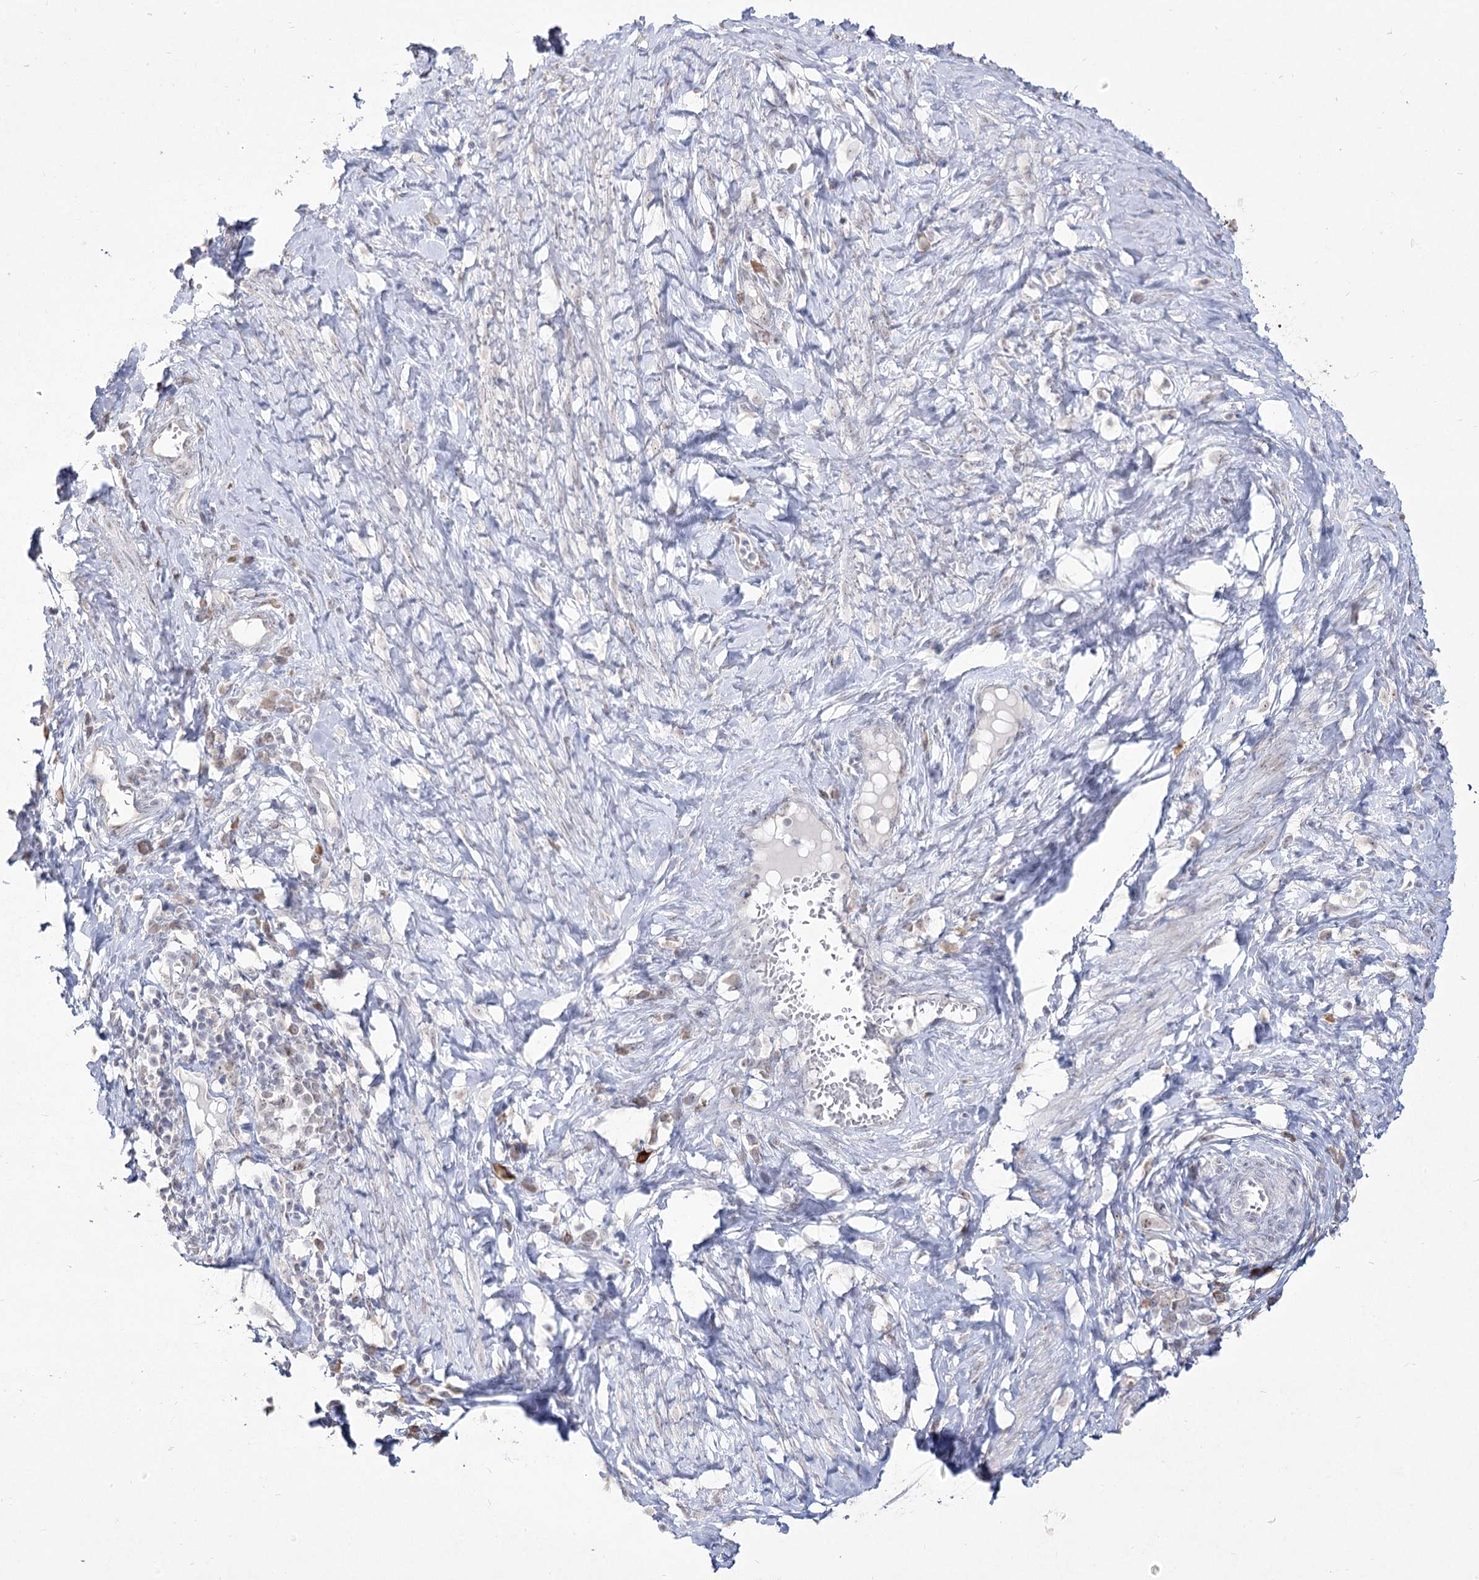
{"staining": {"intensity": "negative", "quantity": "none", "location": "none"}, "tissue": "cervical cancer", "cell_type": "Tumor cells", "image_type": "cancer", "snomed": [{"axis": "morphology", "description": "Squamous cell carcinoma, NOS"}, {"axis": "topography", "description": "Cervix"}], "caption": "A photomicrograph of cervical squamous cell carcinoma stained for a protein demonstrates no brown staining in tumor cells.", "gene": "DDX50", "patient": {"sex": "female", "age": 46}}